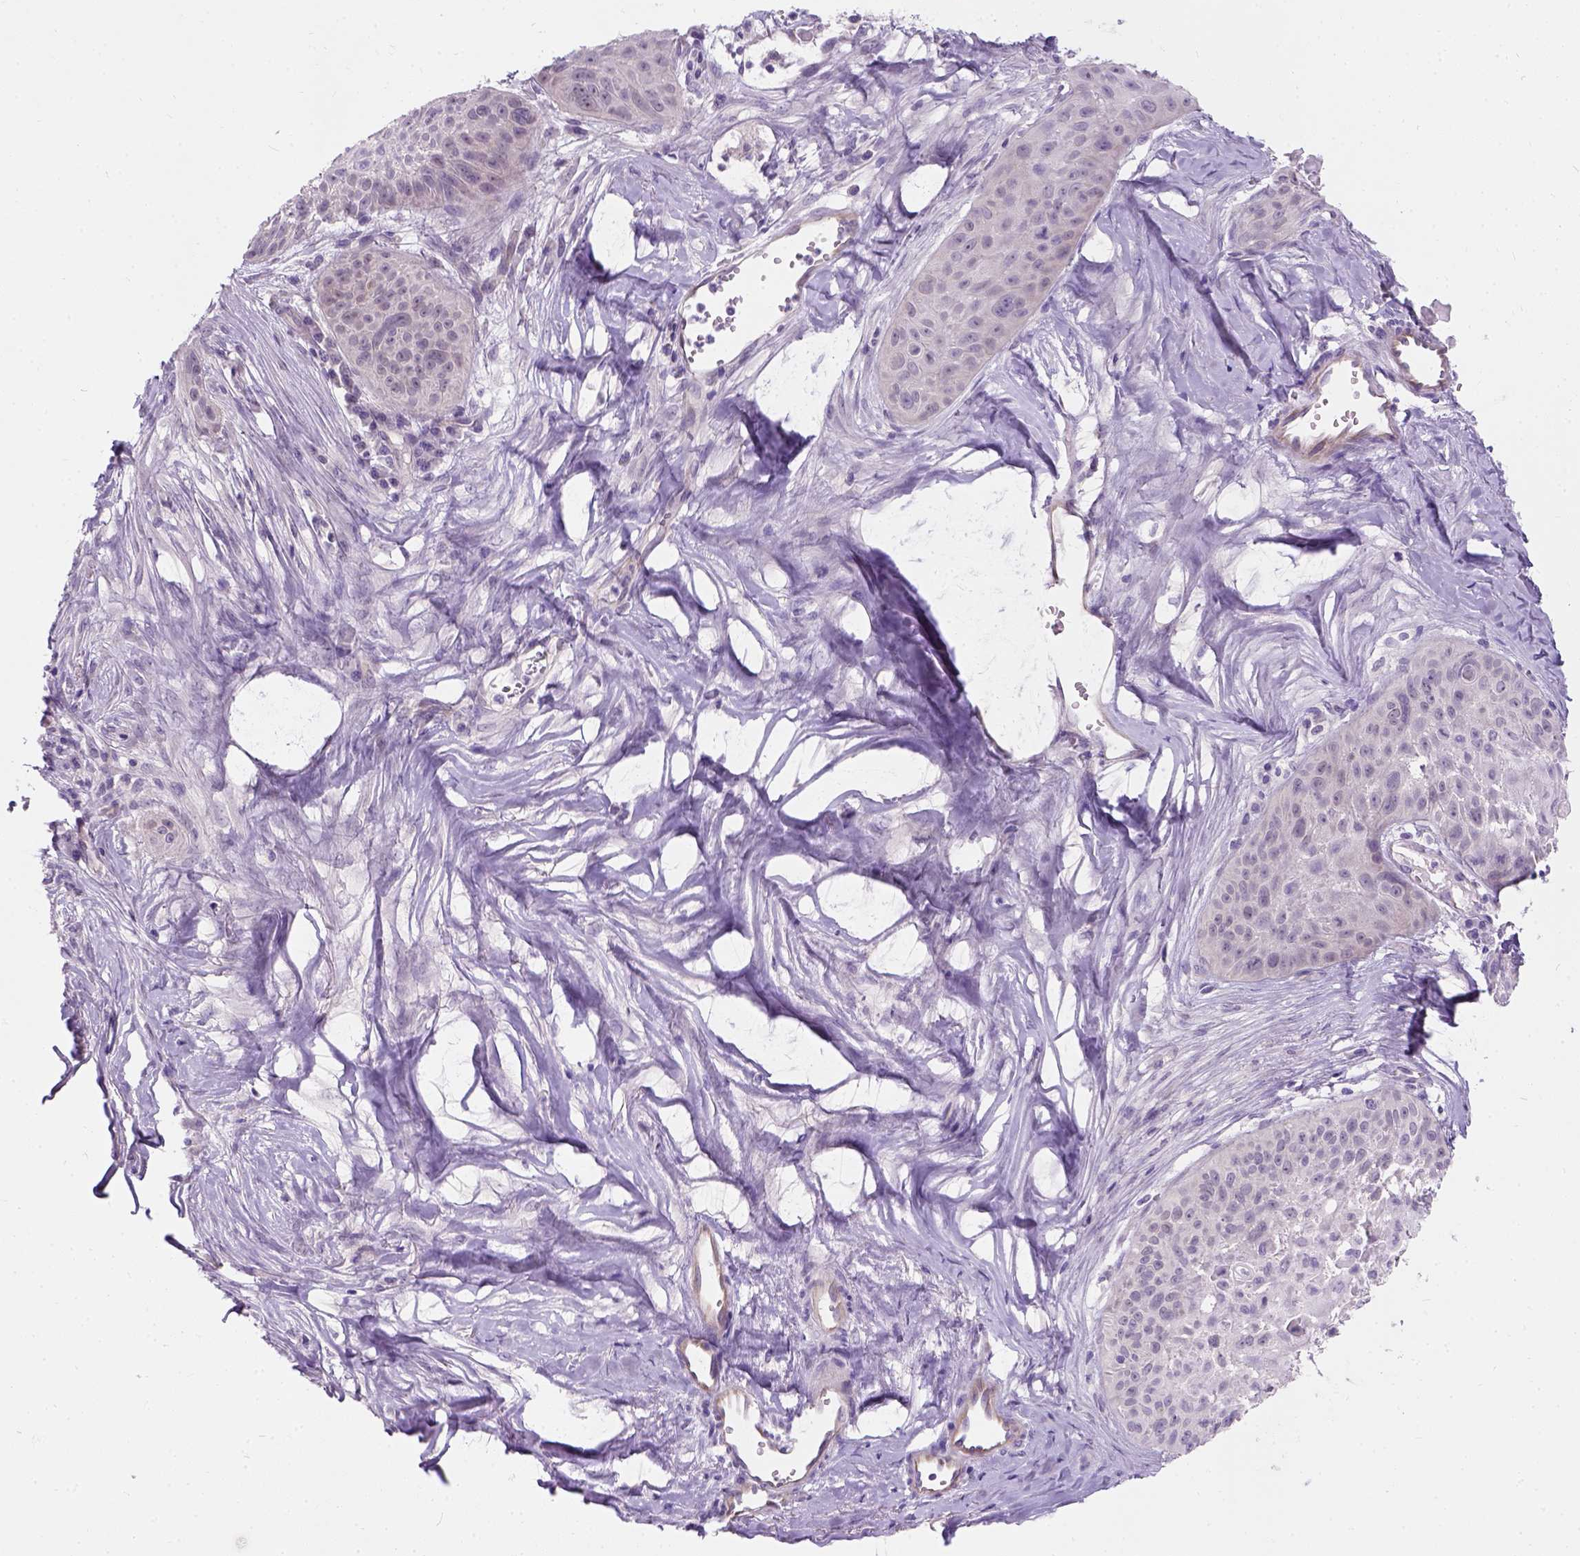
{"staining": {"intensity": "negative", "quantity": "none", "location": "none"}, "tissue": "skin cancer", "cell_type": "Tumor cells", "image_type": "cancer", "snomed": [{"axis": "morphology", "description": "Squamous cell carcinoma, NOS"}, {"axis": "topography", "description": "Skin"}, {"axis": "topography", "description": "Anal"}], "caption": "Immunohistochemistry image of neoplastic tissue: human skin cancer stained with DAB (3,3'-diaminobenzidine) reveals no significant protein staining in tumor cells.", "gene": "C20orf144", "patient": {"sex": "female", "age": 75}}